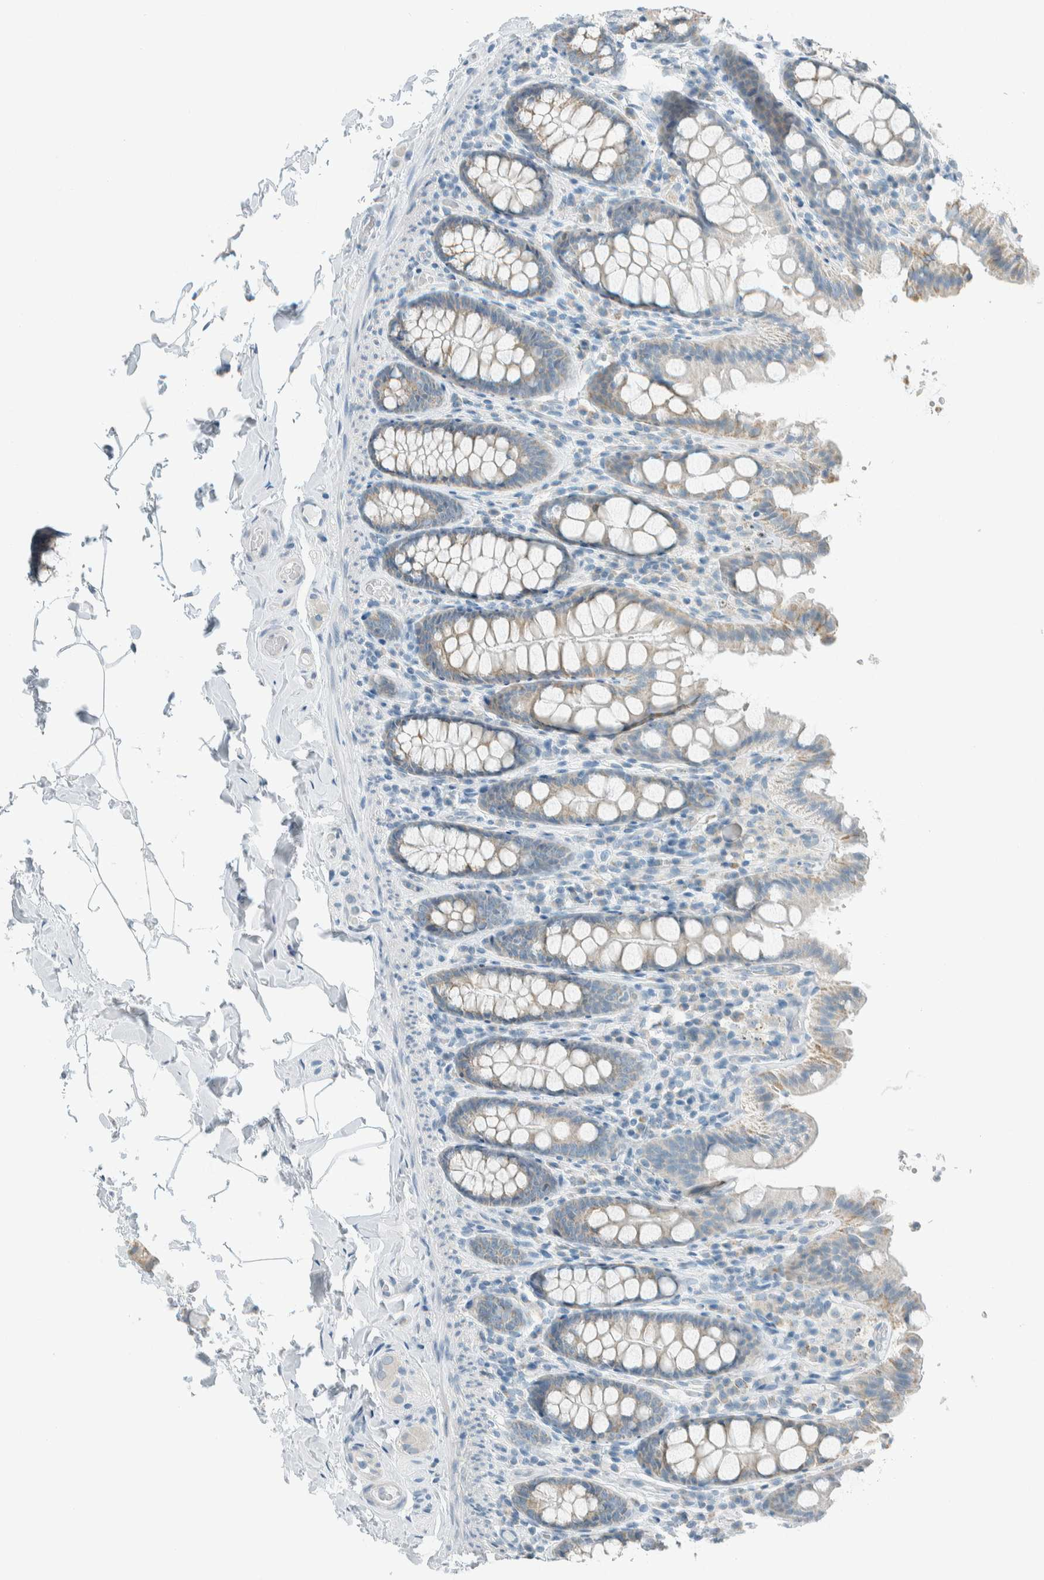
{"staining": {"intensity": "negative", "quantity": "none", "location": "none"}, "tissue": "colon", "cell_type": "Endothelial cells", "image_type": "normal", "snomed": [{"axis": "morphology", "description": "Normal tissue, NOS"}, {"axis": "topography", "description": "Colon"}, {"axis": "topography", "description": "Peripheral nerve tissue"}], "caption": "An immunohistochemistry histopathology image of benign colon is shown. There is no staining in endothelial cells of colon.", "gene": "AARSD1", "patient": {"sex": "female", "age": 61}}